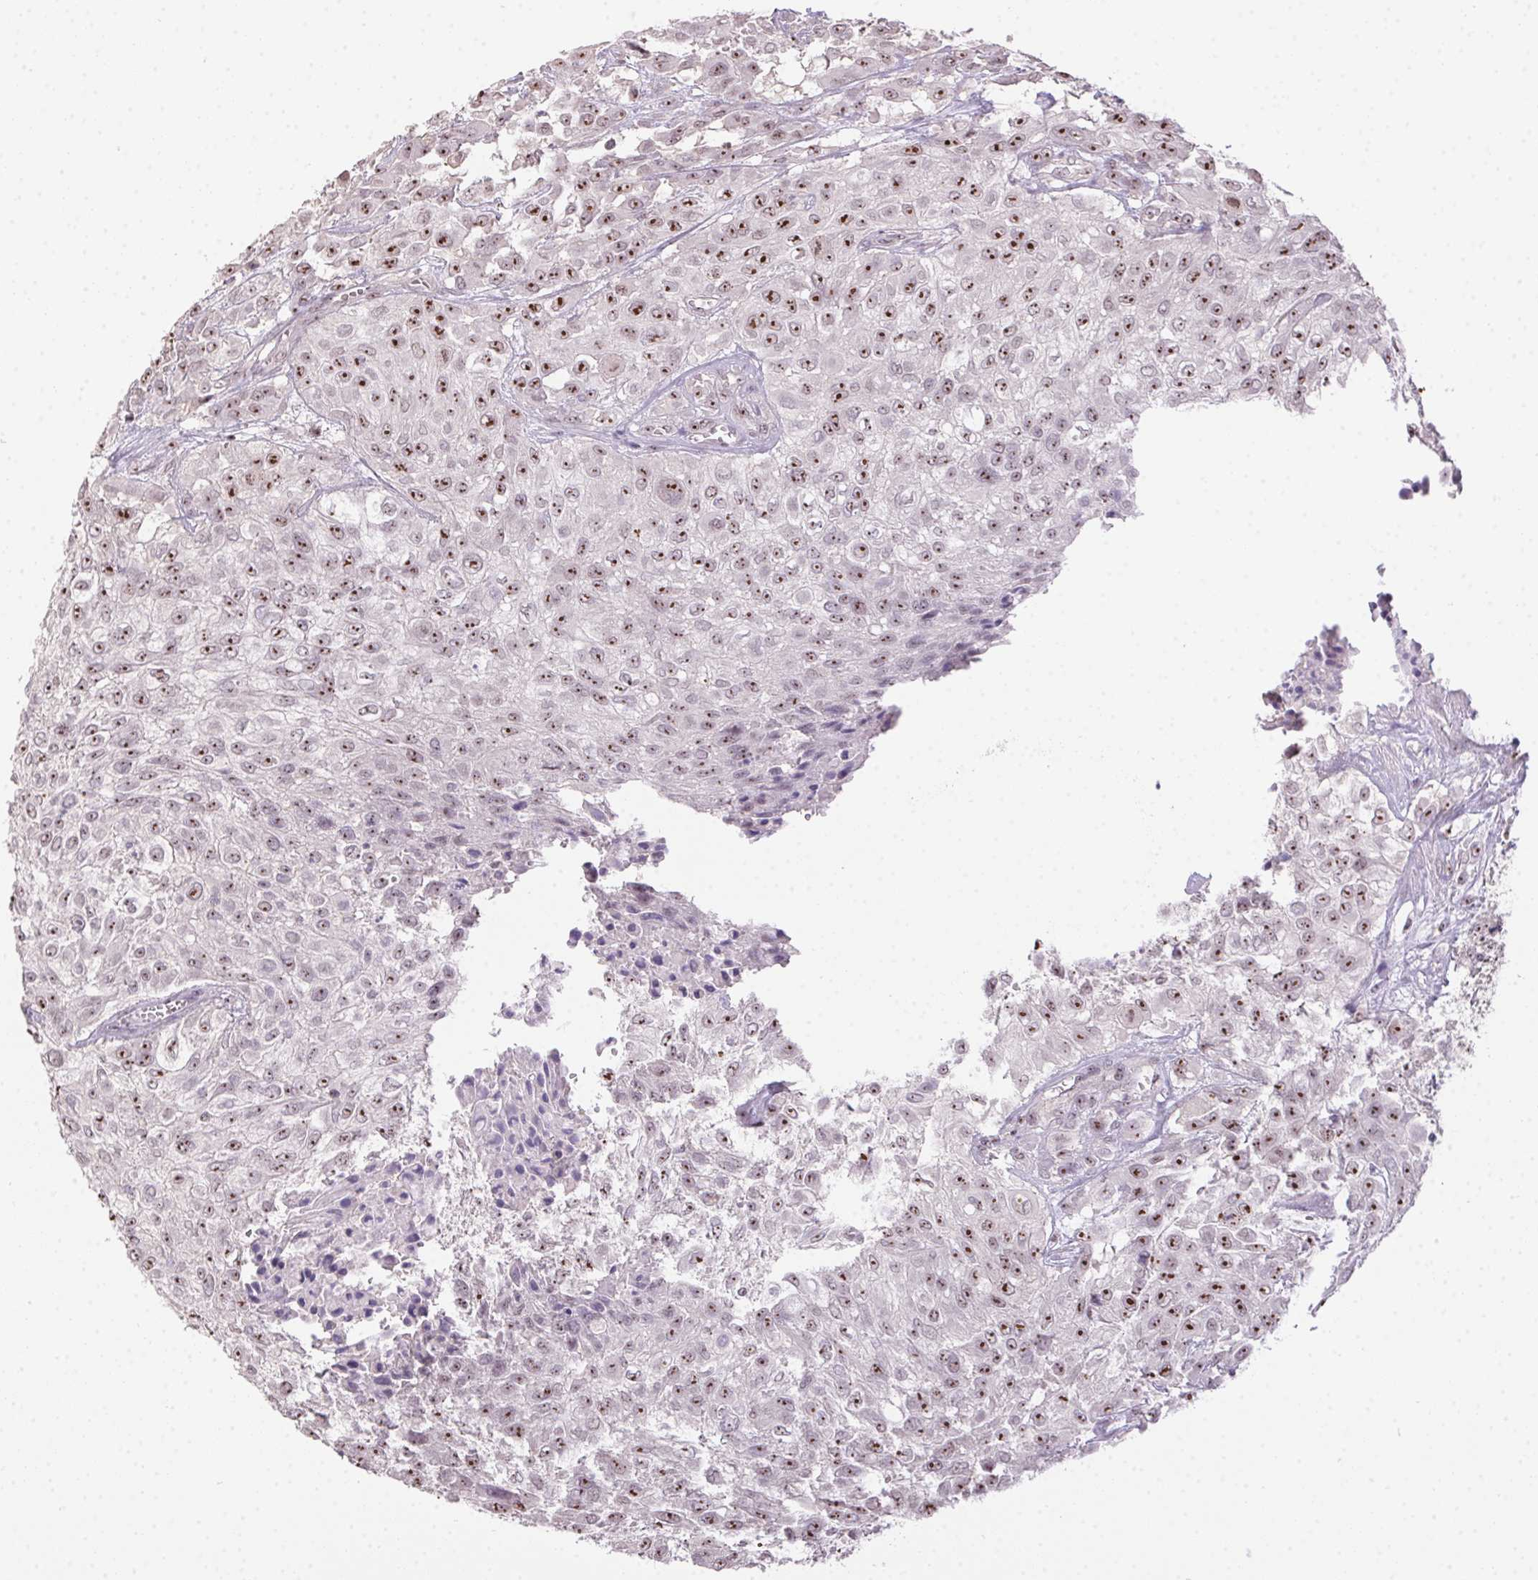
{"staining": {"intensity": "moderate", "quantity": ">75%", "location": "nuclear"}, "tissue": "urothelial cancer", "cell_type": "Tumor cells", "image_type": "cancer", "snomed": [{"axis": "morphology", "description": "Urothelial carcinoma, High grade"}, {"axis": "topography", "description": "Urinary bladder"}], "caption": "The immunohistochemical stain highlights moderate nuclear staining in tumor cells of urothelial cancer tissue.", "gene": "BATF2", "patient": {"sex": "male", "age": 57}}